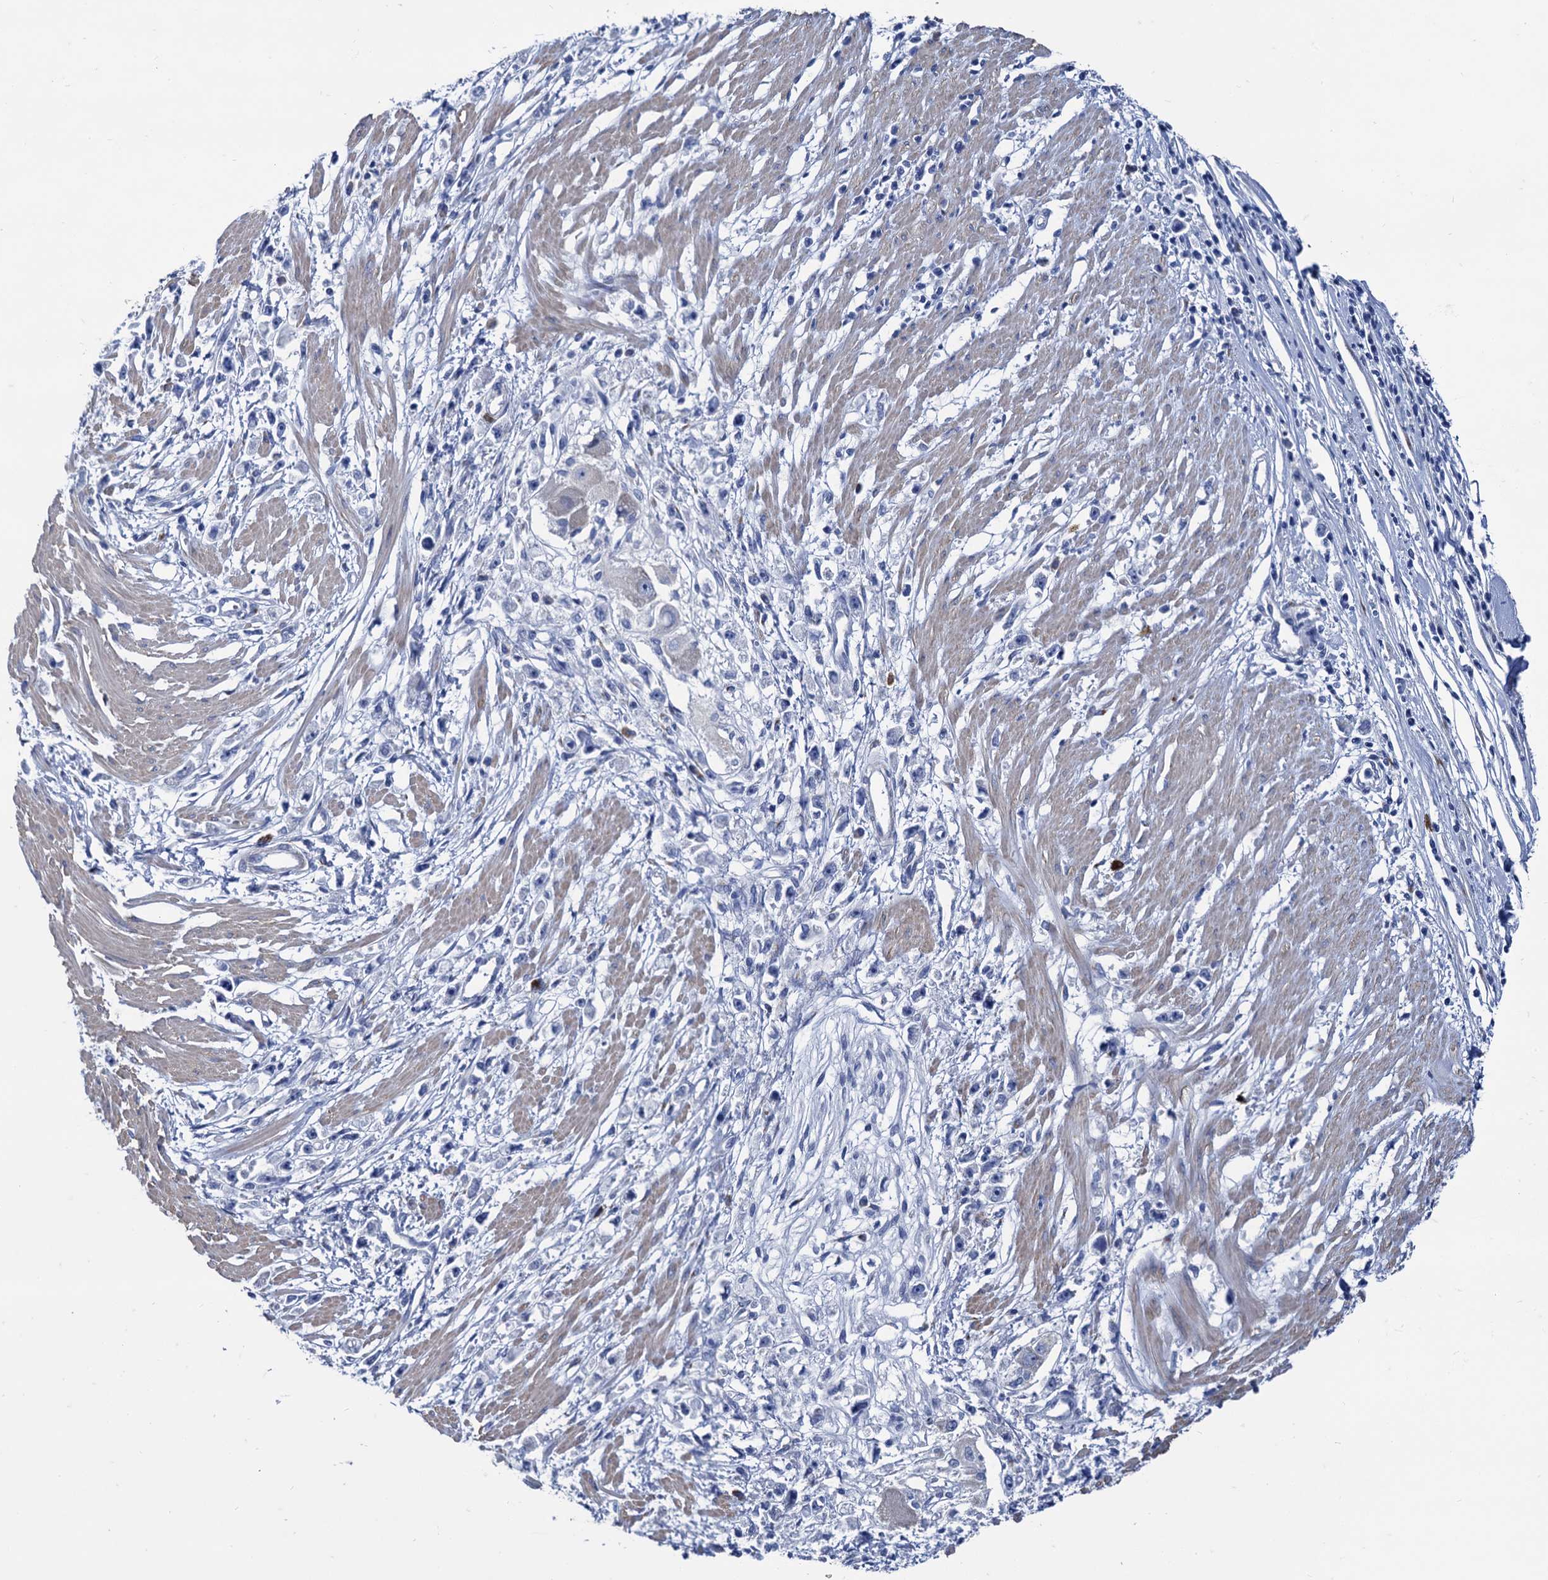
{"staining": {"intensity": "negative", "quantity": "none", "location": "none"}, "tissue": "stomach cancer", "cell_type": "Tumor cells", "image_type": "cancer", "snomed": [{"axis": "morphology", "description": "Adenocarcinoma, NOS"}, {"axis": "topography", "description": "Stomach"}], "caption": "Micrograph shows no significant protein expression in tumor cells of stomach cancer (adenocarcinoma). (DAB immunohistochemistry (IHC) visualized using brightfield microscopy, high magnification).", "gene": "FOXR2", "patient": {"sex": "female", "age": 59}}